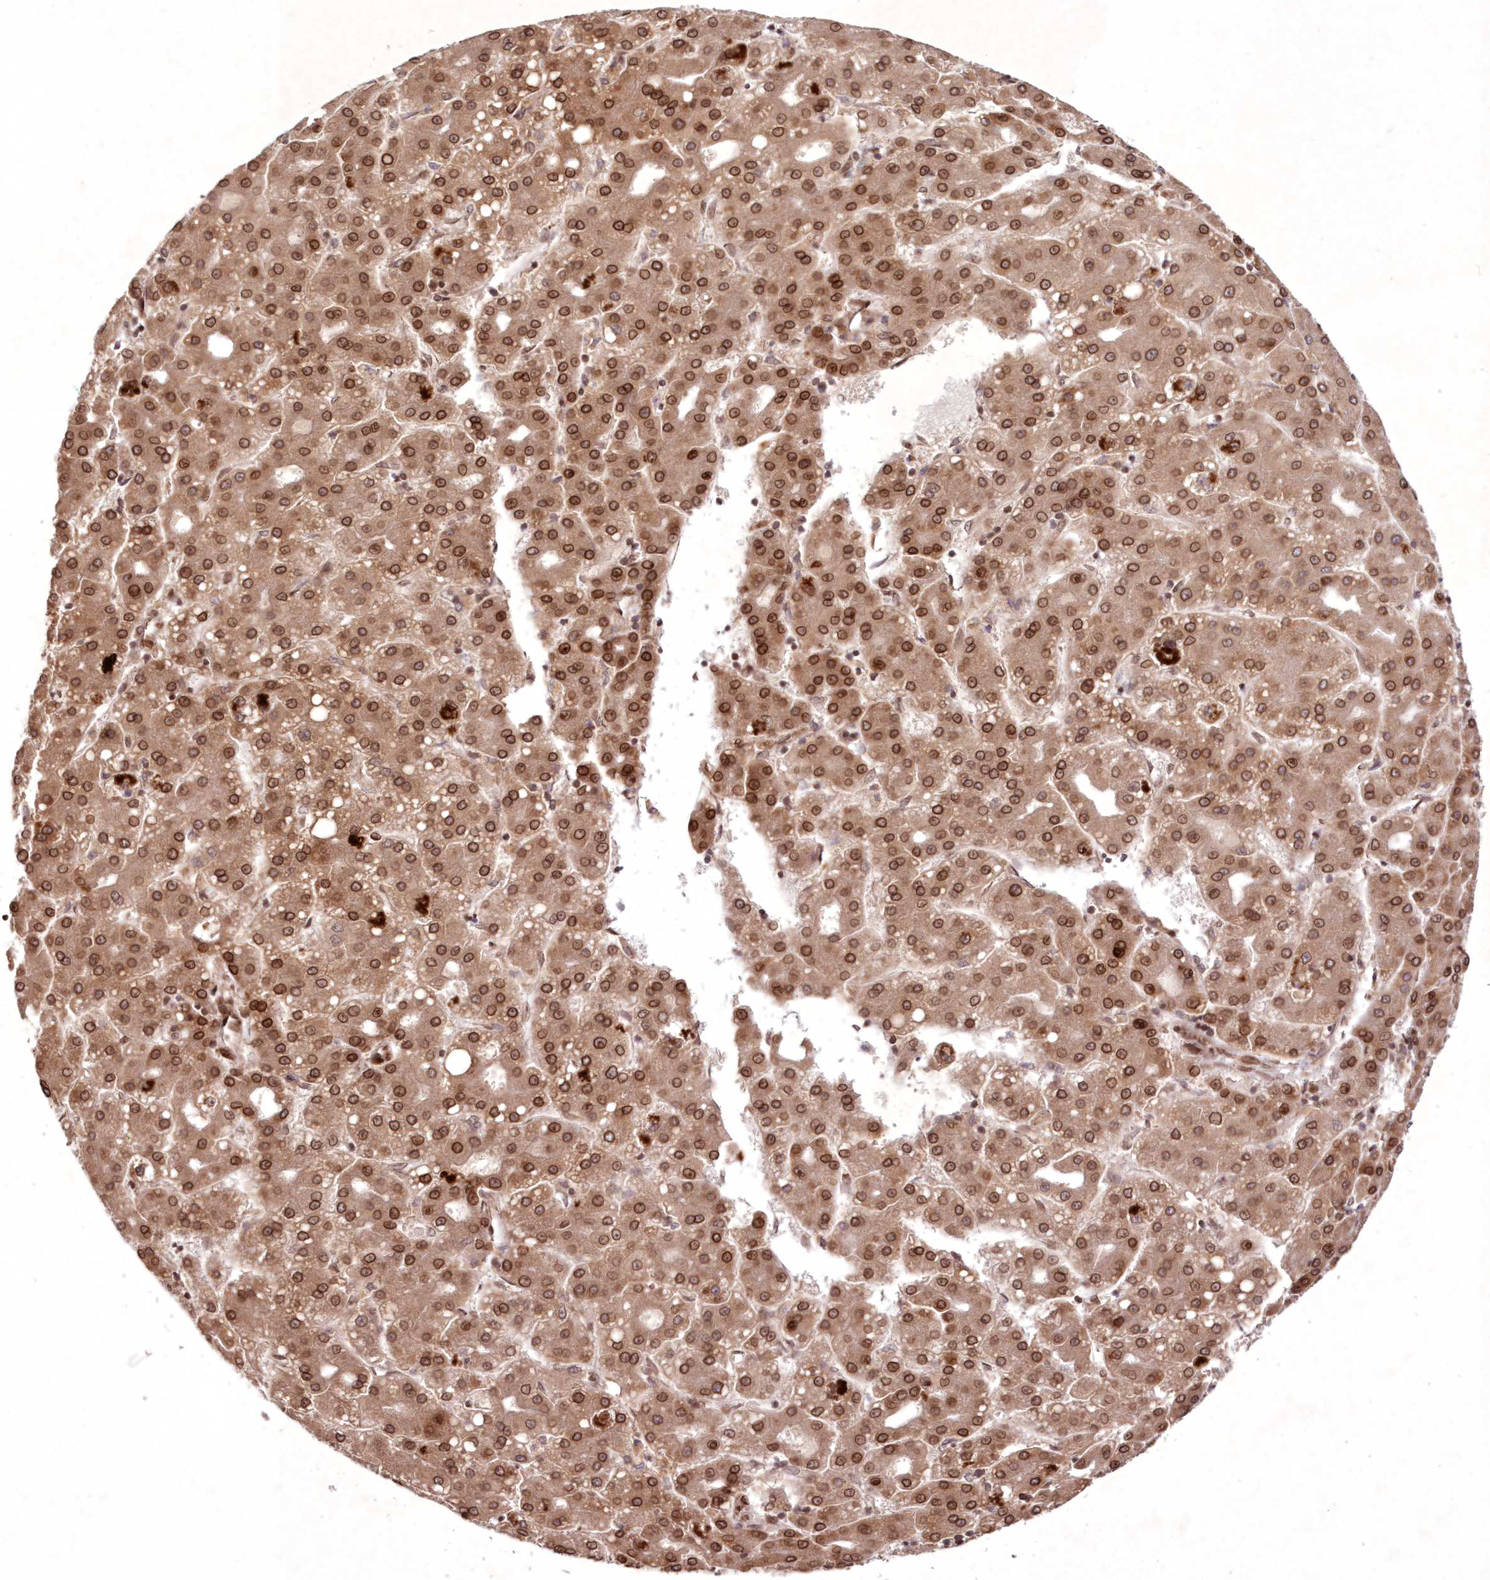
{"staining": {"intensity": "strong", "quantity": "25%-75%", "location": "cytoplasmic/membranous,nuclear"}, "tissue": "liver cancer", "cell_type": "Tumor cells", "image_type": "cancer", "snomed": [{"axis": "morphology", "description": "Carcinoma, Hepatocellular, NOS"}, {"axis": "topography", "description": "Liver"}], "caption": "Tumor cells display strong cytoplasmic/membranous and nuclear expression in about 25%-75% of cells in liver hepatocellular carcinoma.", "gene": "DNAJC27", "patient": {"sex": "male", "age": 65}}